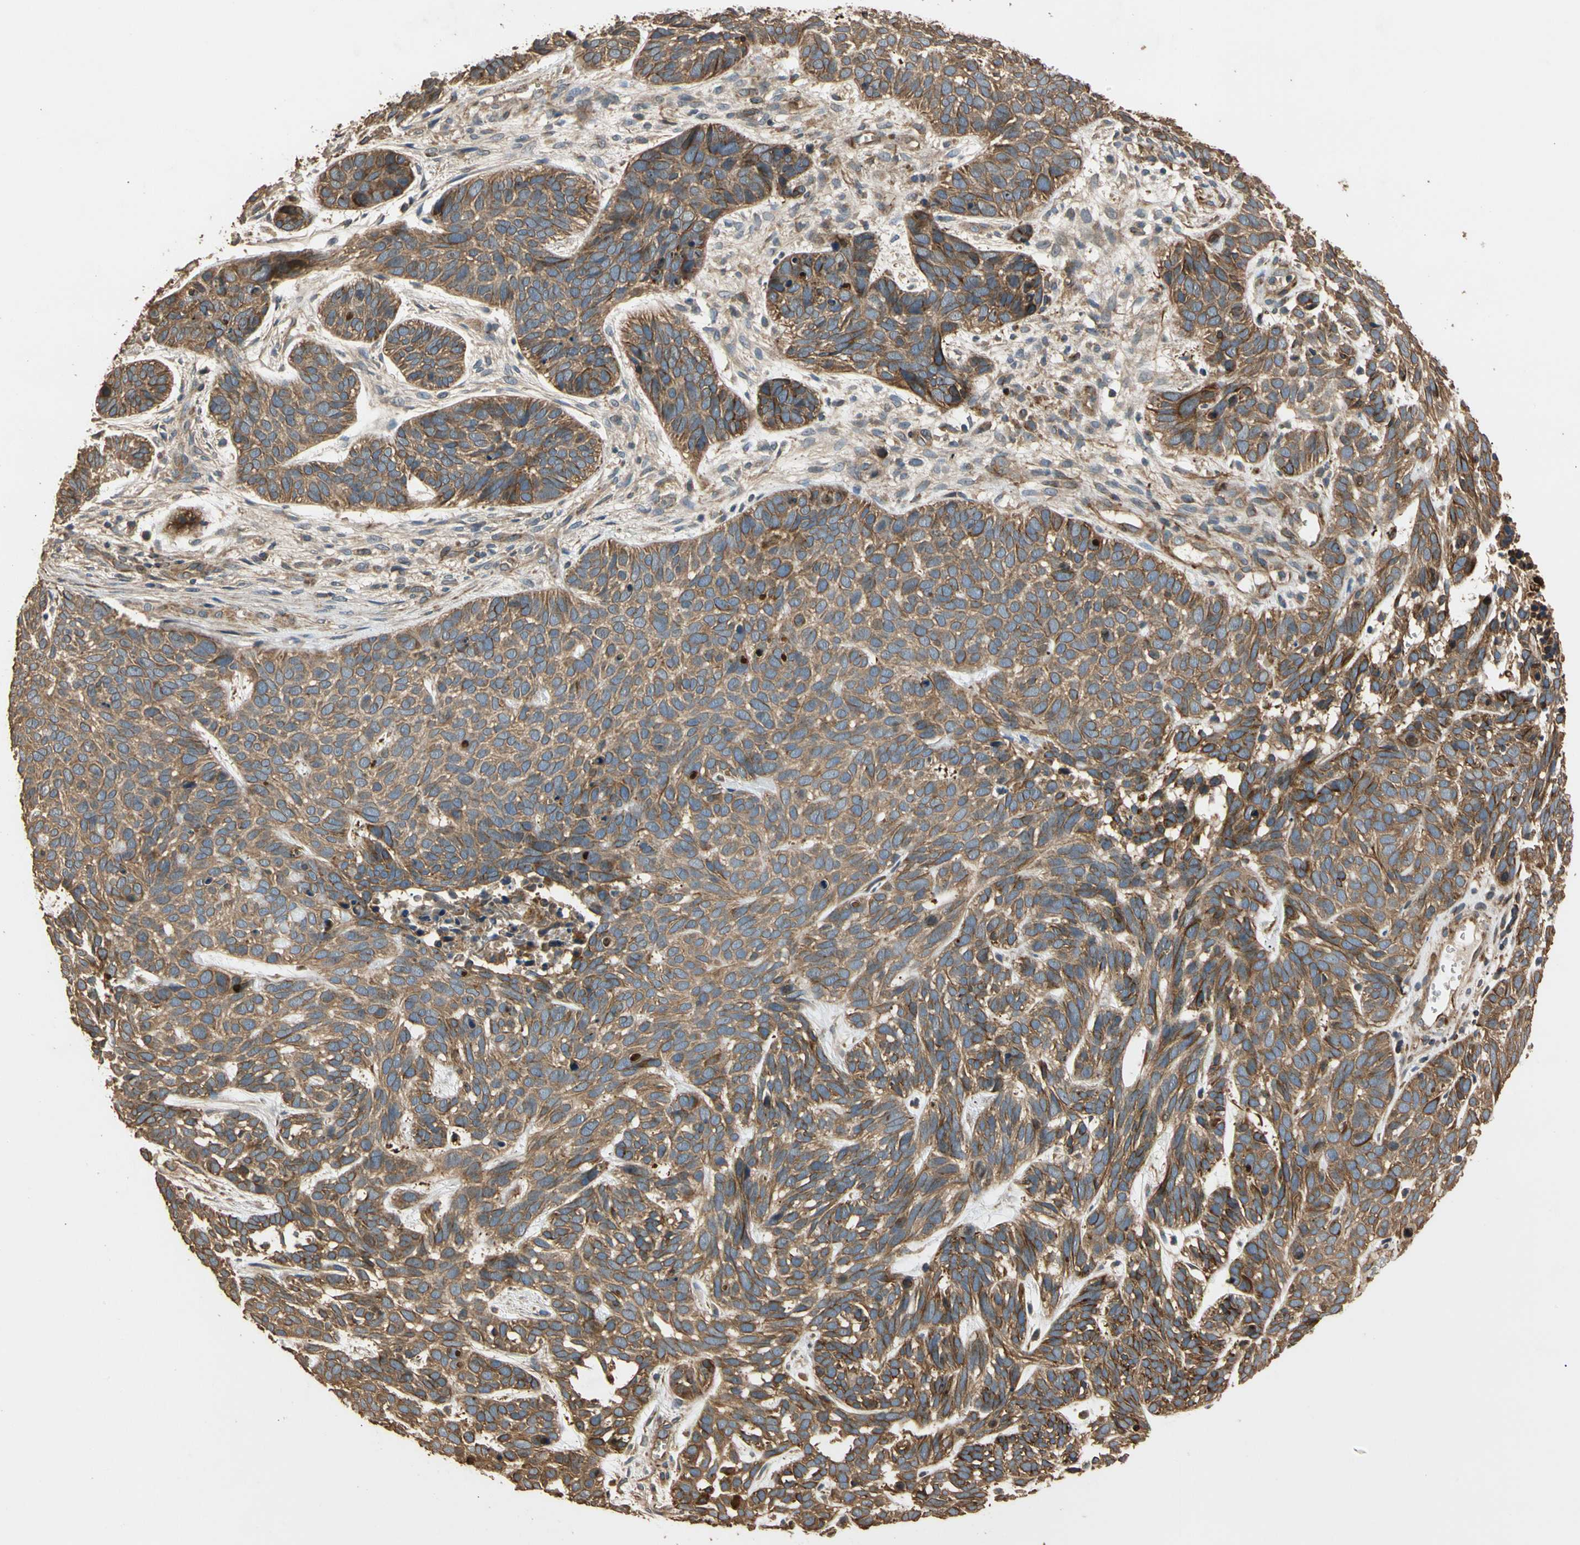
{"staining": {"intensity": "moderate", "quantity": ">75%", "location": "cytoplasmic/membranous"}, "tissue": "skin cancer", "cell_type": "Tumor cells", "image_type": "cancer", "snomed": [{"axis": "morphology", "description": "Basal cell carcinoma"}, {"axis": "topography", "description": "Skin"}], "caption": "This is an image of IHC staining of basal cell carcinoma (skin), which shows moderate staining in the cytoplasmic/membranous of tumor cells.", "gene": "MGRN1", "patient": {"sex": "male", "age": 87}}